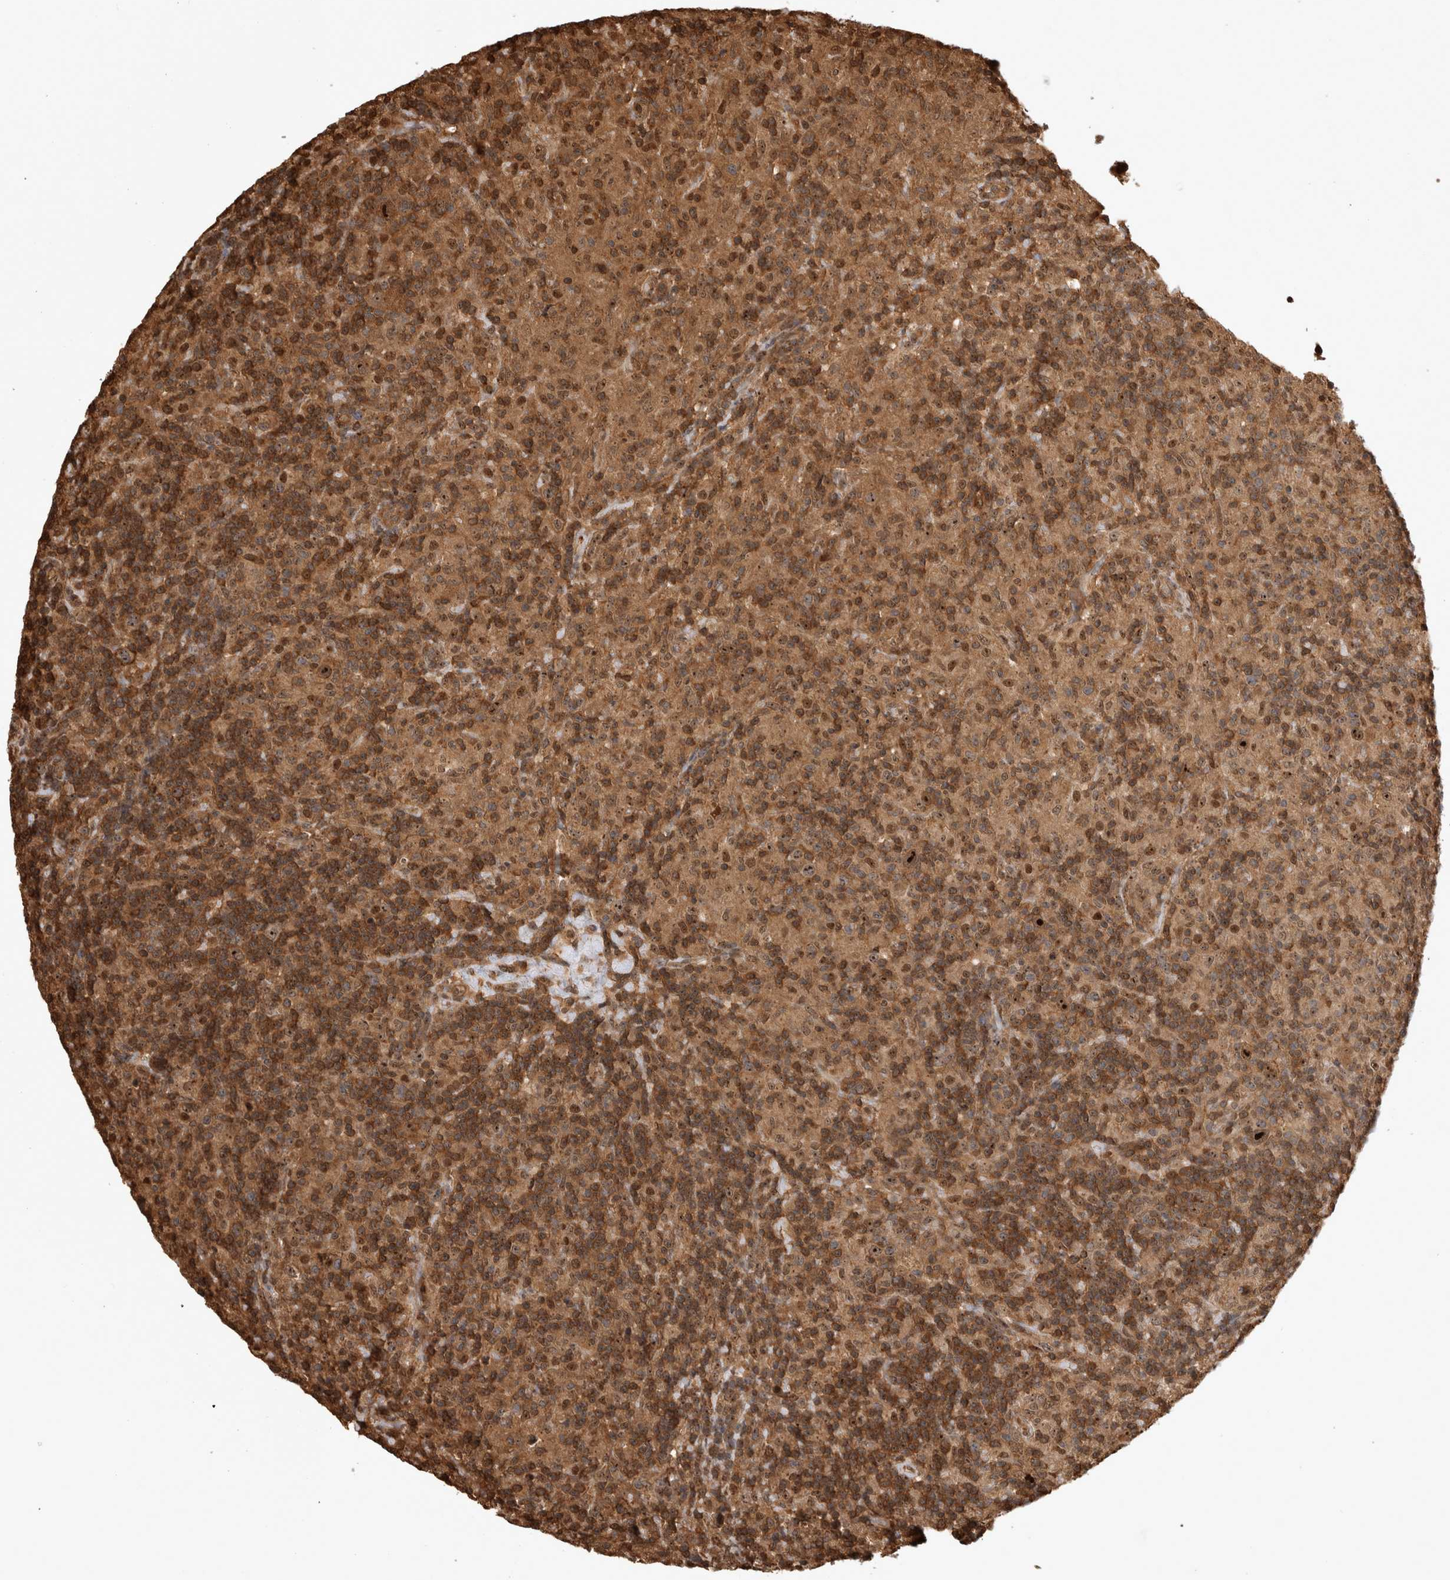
{"staining": {"intensity": "strong", "quantity": ">75%", "location": "nuclear"}, "tissue": "lymphoma", "cell_type": "Tumor cells", "image_type": "cancer", "snomed": [{"axis": "morphology", "description": "Hodgkin's disease, NOS"}, {"axis": "topography", "description": "Lymph node"}], "caption": "Protein staining shows strong nuclear staining in about >75% of tumor cells in lymphoma. (Stains: DAB (3,3'-diaminobenzidine) in brown, nuclei in blue, Microscopy: brightfield microscopy at high magnification).", "gene": "TDRD7", "patient": {"sex": "male", "age": 70}}